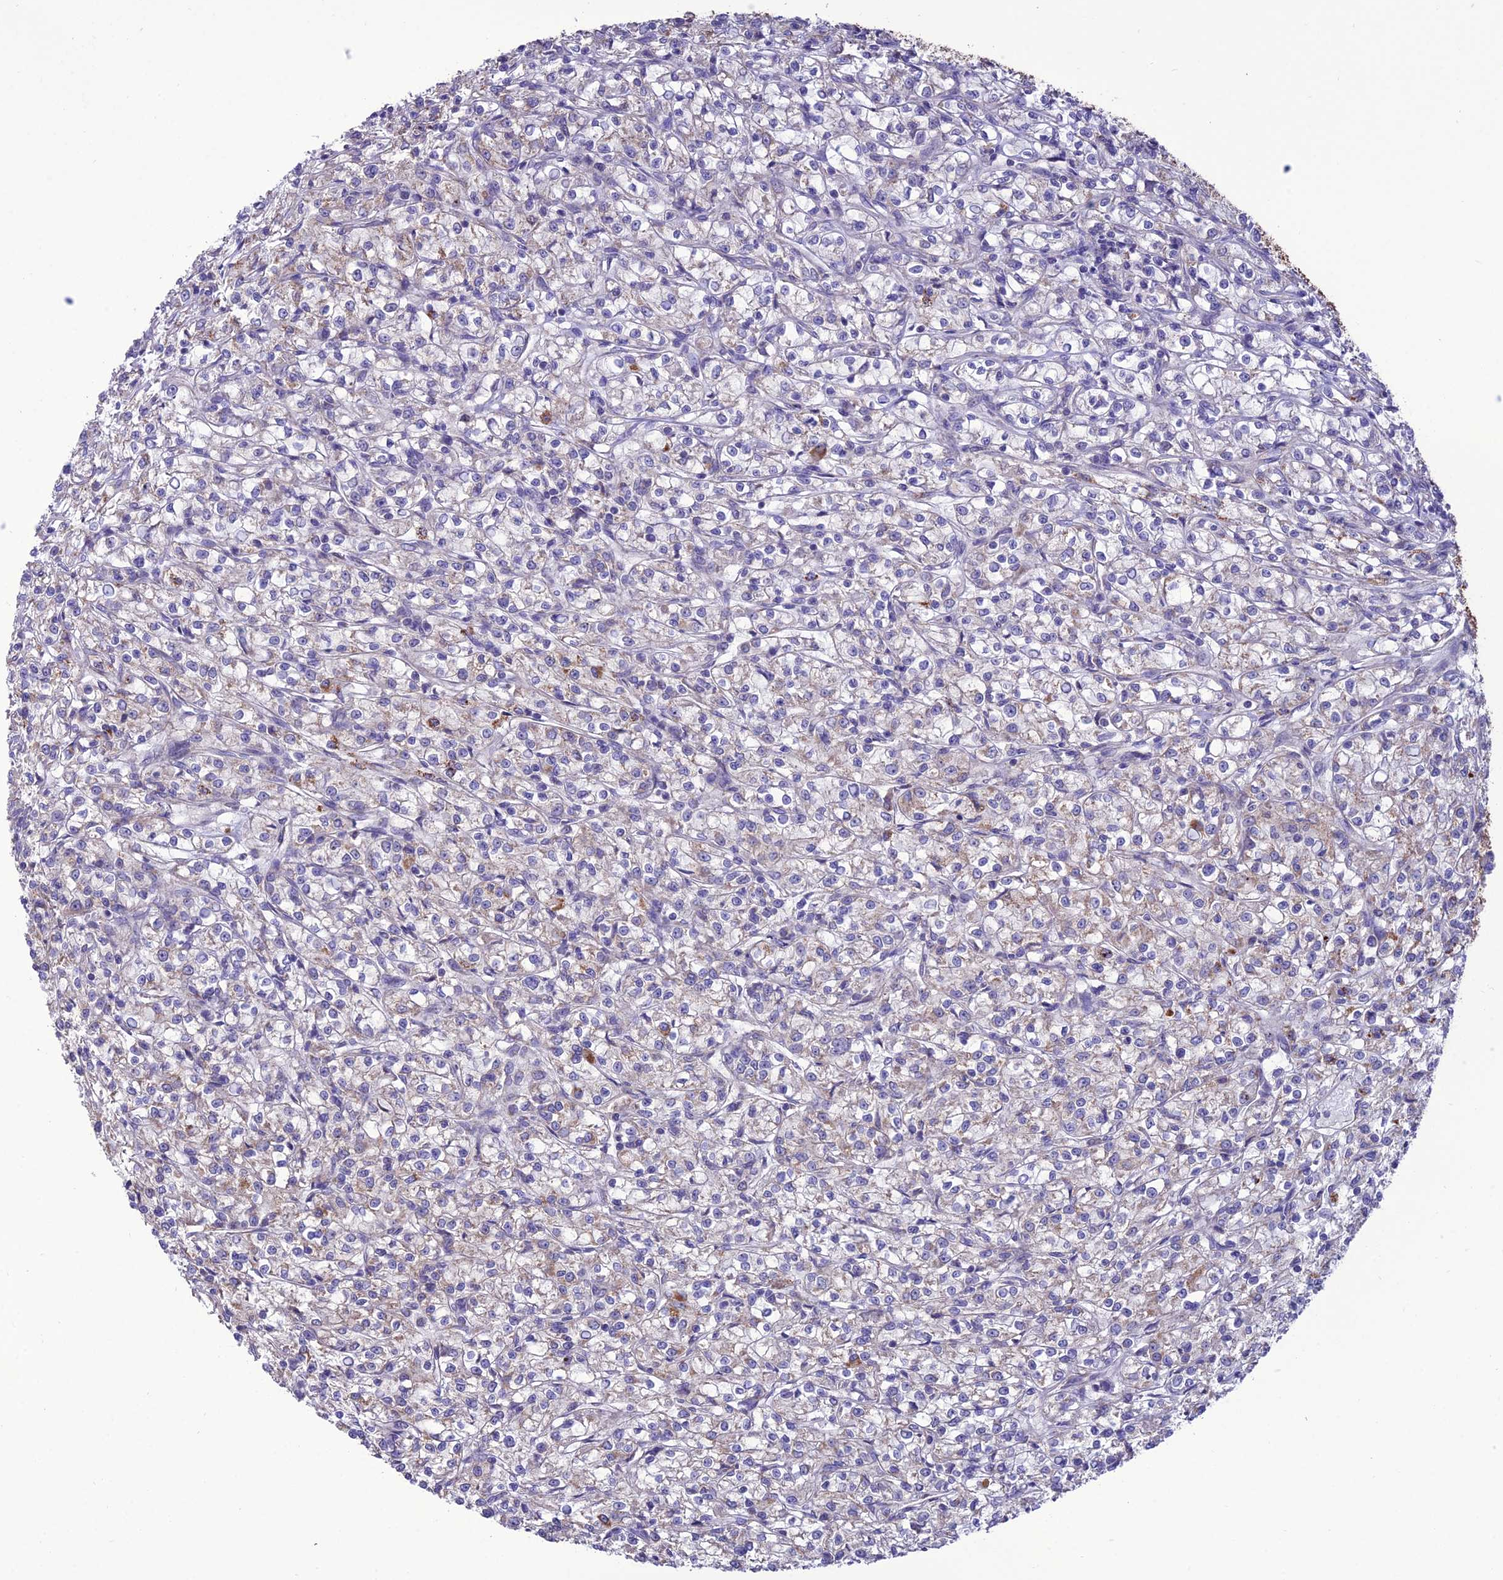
{"staining": {"intensity": "weak", "quantity": "<25%", "location": "cytoplasmic/membranous"}, "tissue": "renal cancer", "cell_type": "Tumor cells", "image_type": "cancer", "snomed": [{"axis": "morphology", "description": "Adenocarcinoma, NOS"}, {"axis": "topography", "description": "Kidney"}], "caption": "Immunohistochemistry (IHC) image of human renal cancer stained for a protein (brown), which demonstrates no positivity in tumor cells.", "gene": "HOGA1", "patient": {"sex": "female", "age": 59}}